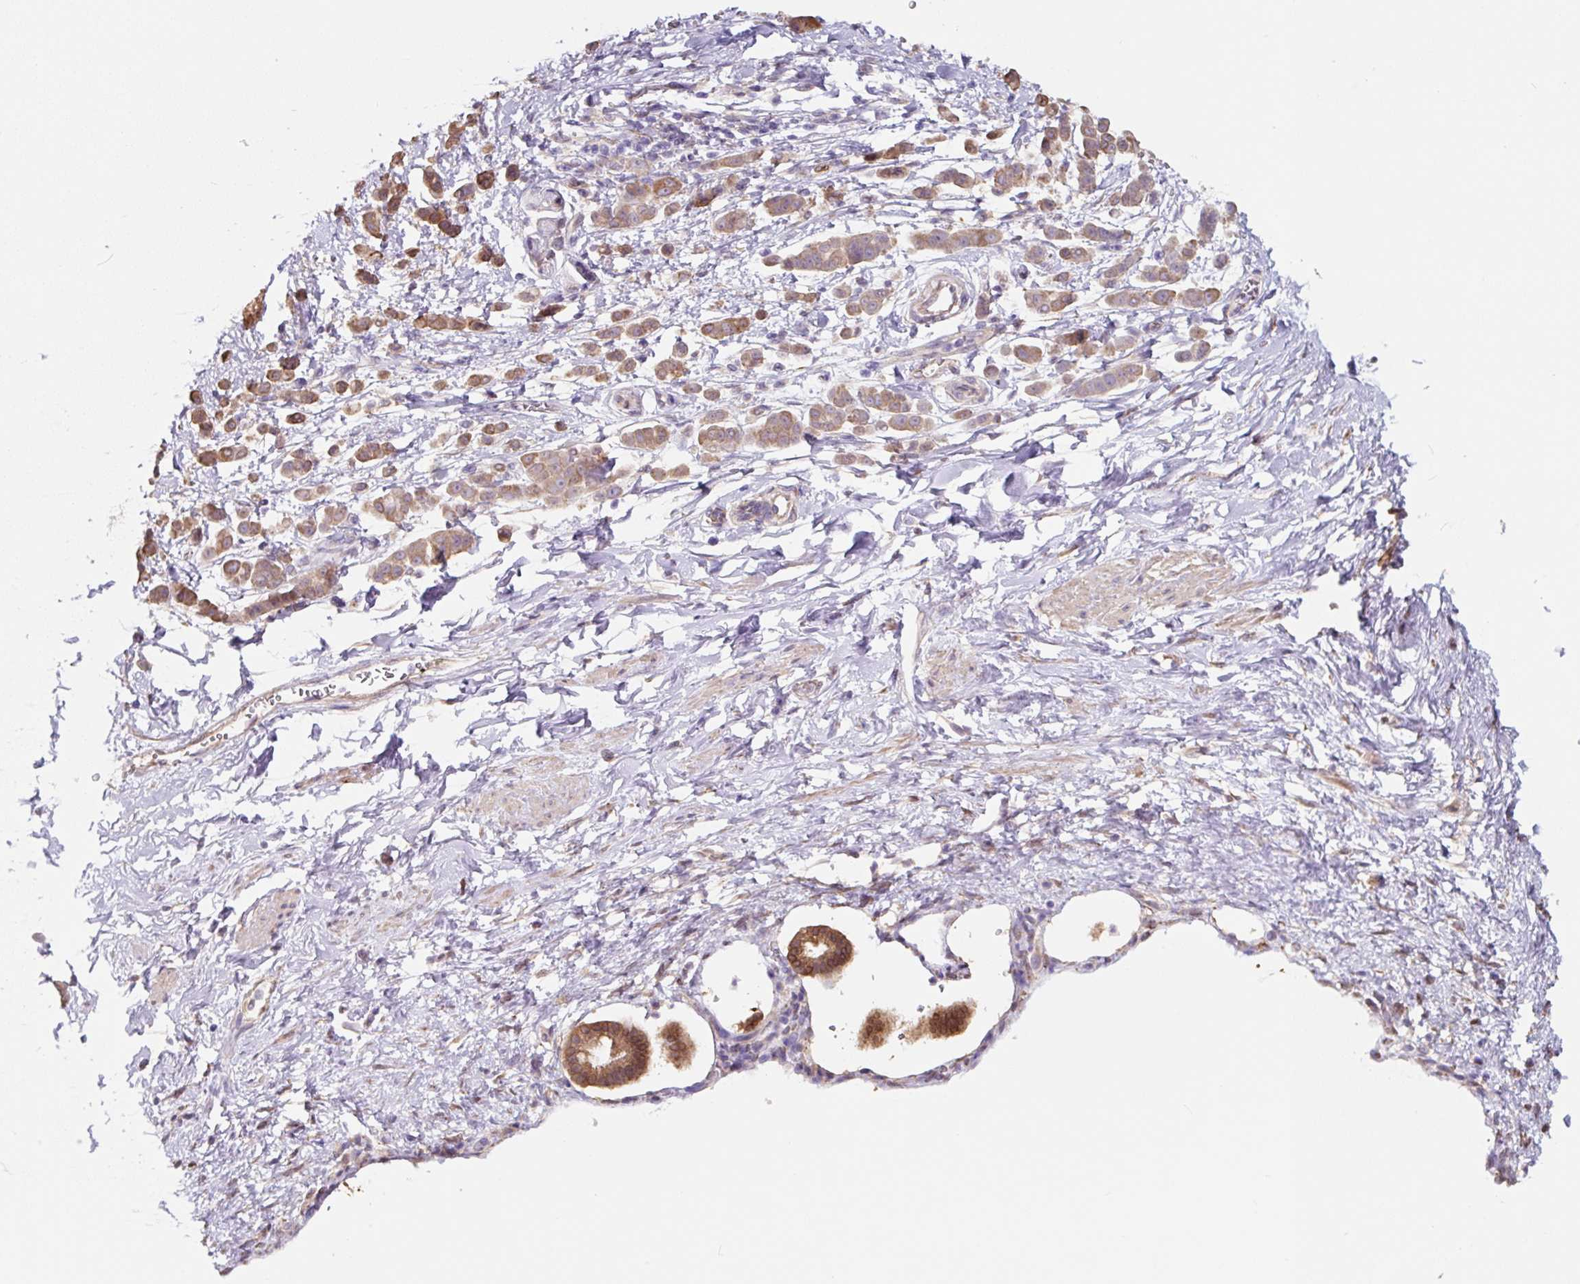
{"staining": {"intensity": "moderate", "quantity": ">75%", "location": "cytoplasmic/membranous"}, "tissue": "pancreatic cancer", "cell_type": "Tumor cells", "image_type": "cancer", "snomed": [{"axis": "morphology", "description": "Normal tissue, NOS"}, {"axis": "morphology", "description": "Adenocarcinoma, NOS"}, {"axis": "topography", "description": "Pancreas"}], "caption": "A brown stain highlights moderate cytoplasmic/membranous expression of a protein in pancreatic cancer (adenocarcinoma) tumor cells.", "gene": "ASRGL1", "patient": {"sex": "female", "age": 64}}